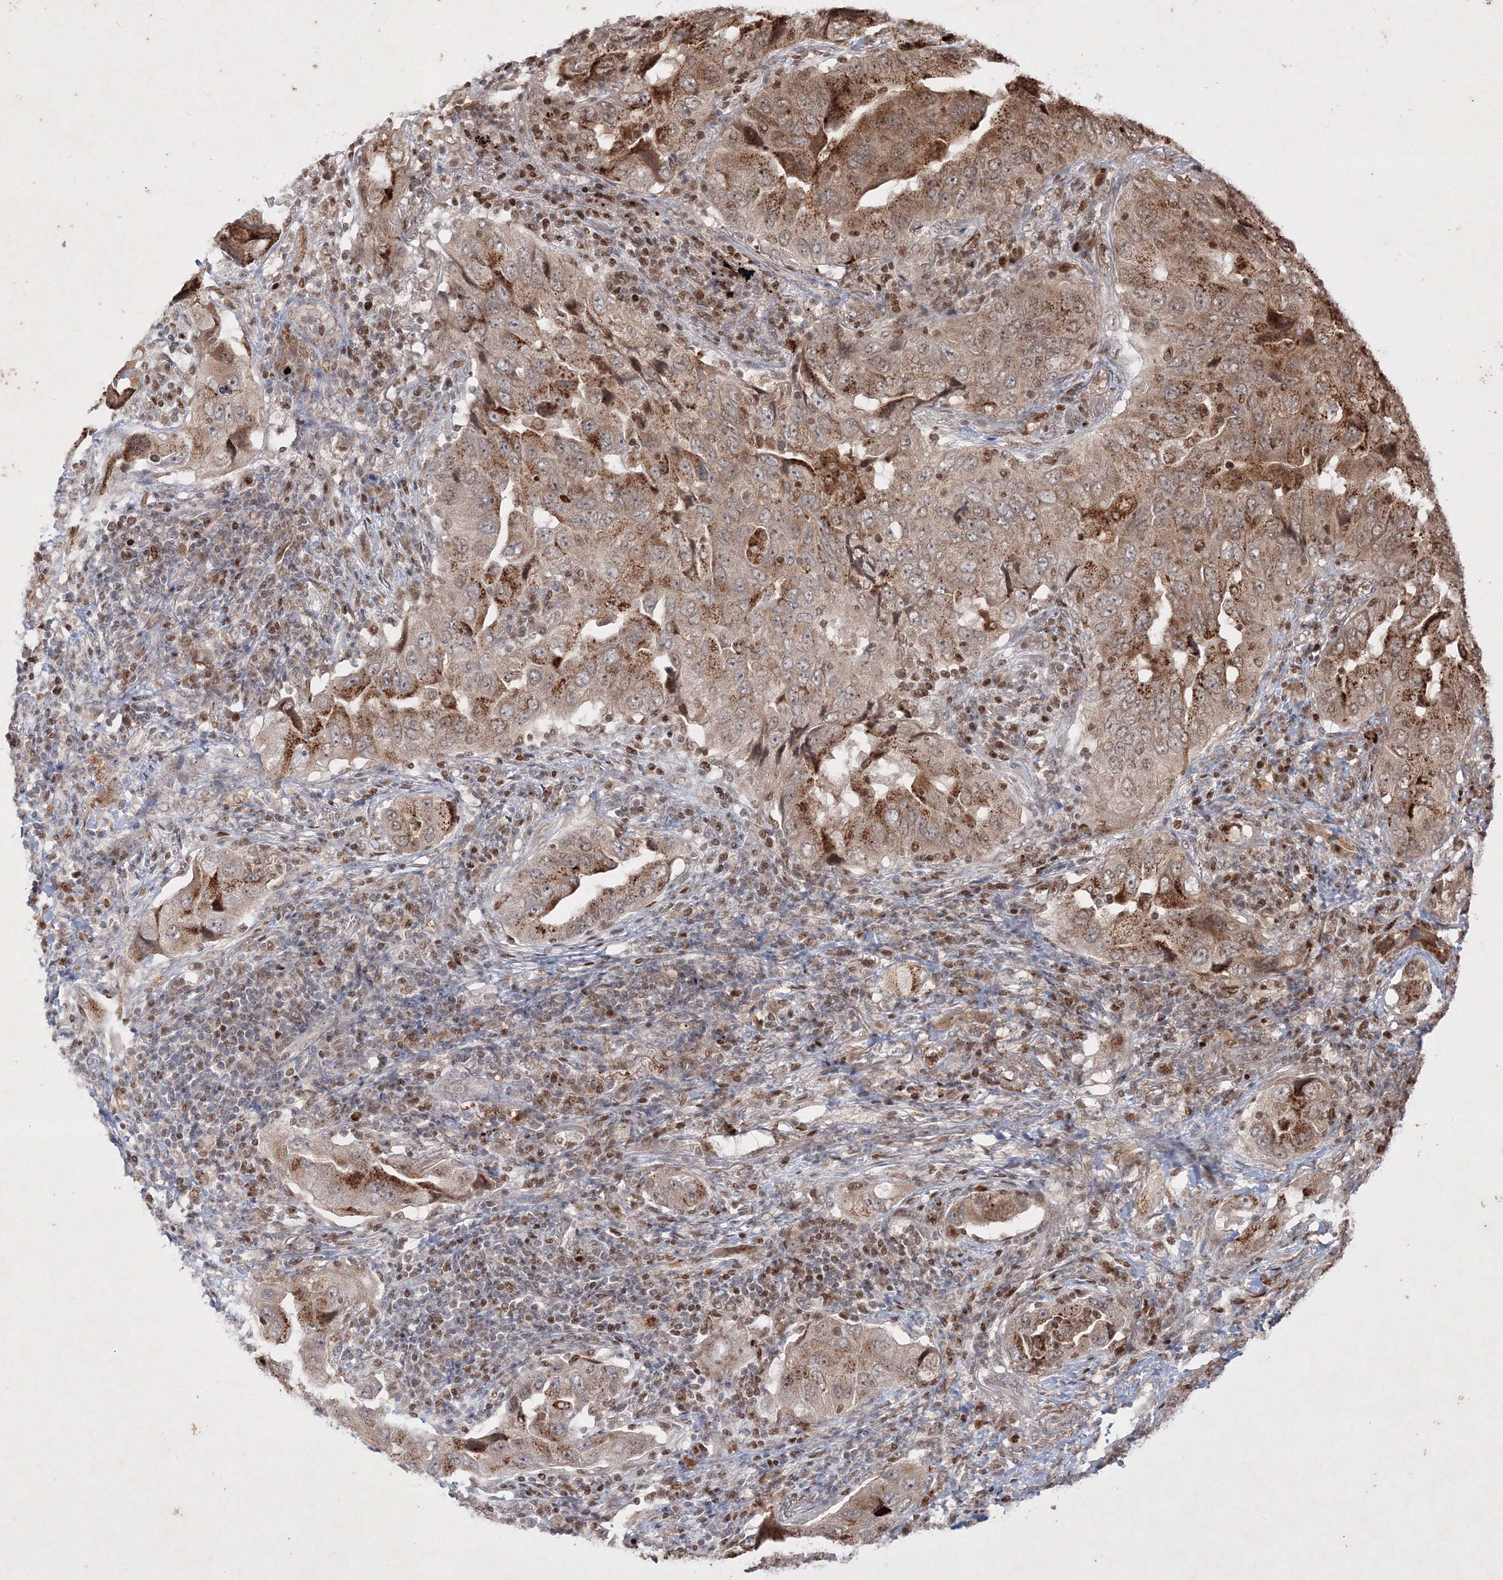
{"staining": {"intensity": "moderate", "quantity": ">75%", "location": "cytoplasmic/membranous"}, "tissue": "lung cancer", "cell_type": "Tumor cells", "image_type": "cancer", "snomed": [{"axis": "morphology", "description": "Adenocarcinoma, NOS"}, {"axis": "topography", "description": "Lung"}], "caption": "Immunohistochemical staining of lung adenocarcinoma displays medium levels of moderate cytoplasmic/membranous protein staining in about >75% of tumor cells.", "gene": "TAB1", "patient": {"sex": "female", "age": 65}}